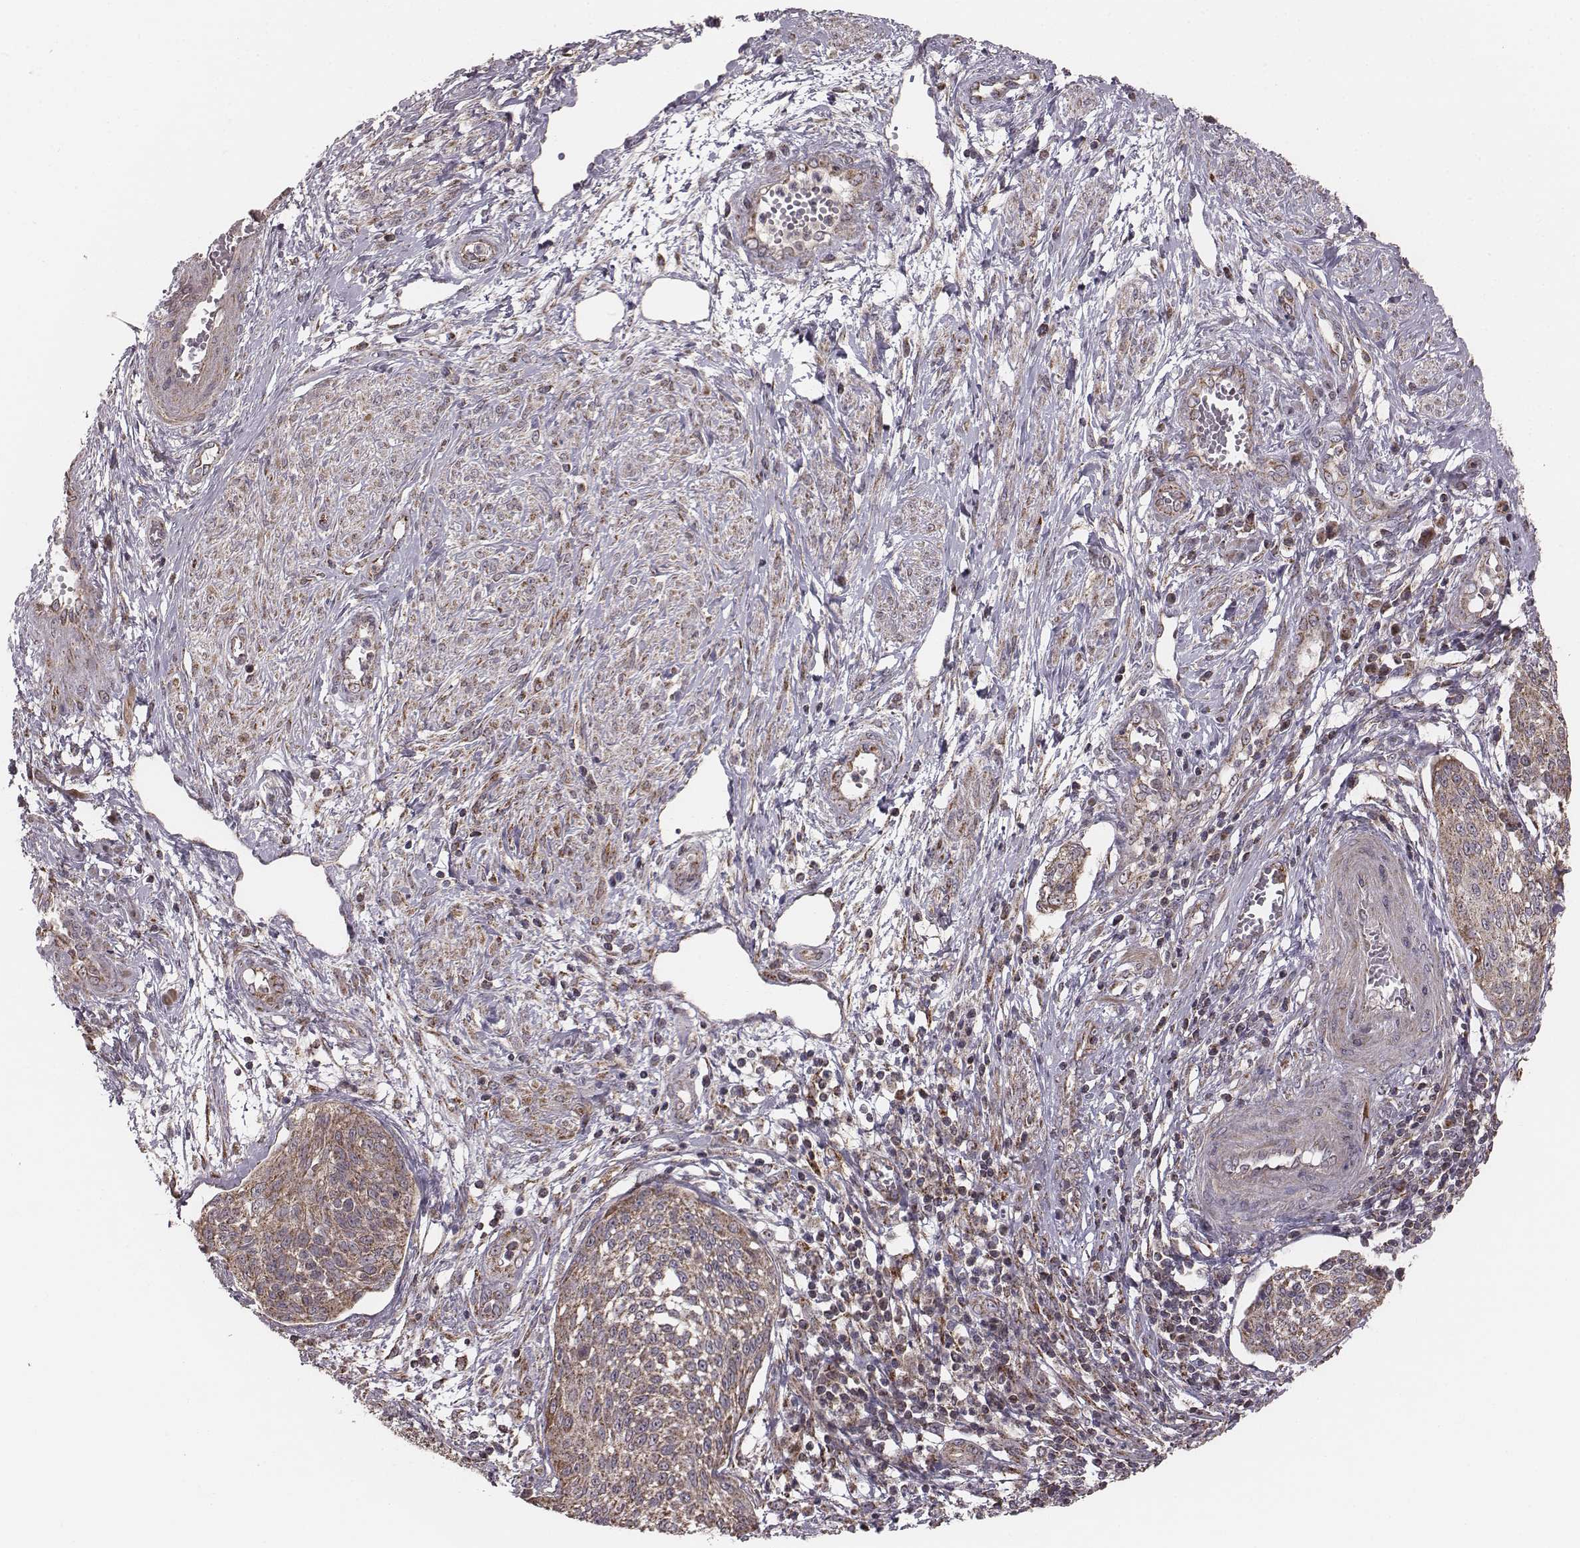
{"staining": {"intensity": "moderate", "quantity": ">75%", "location": "cytoplasmic/membranous"}, "tissue": "cervical cancer", "cell_type": "Tumor cells", "image_type": "cancer", "snomed": [{"axis": "morphology", "description": "Squamous cell carcinoma, NOS"}, {"axis": "topography", "description": "Cervix"}], "caption": "DAB (3,3'-diaminobenzidine) immunohistochemical staining of human cervical squamous cell carcinoma shows moderate cytoplasmic/membranous protein positivity in about >75% of tumor cells.", "gene": "PDCD2L", "patient": {"sex": "female", "age": 34}}